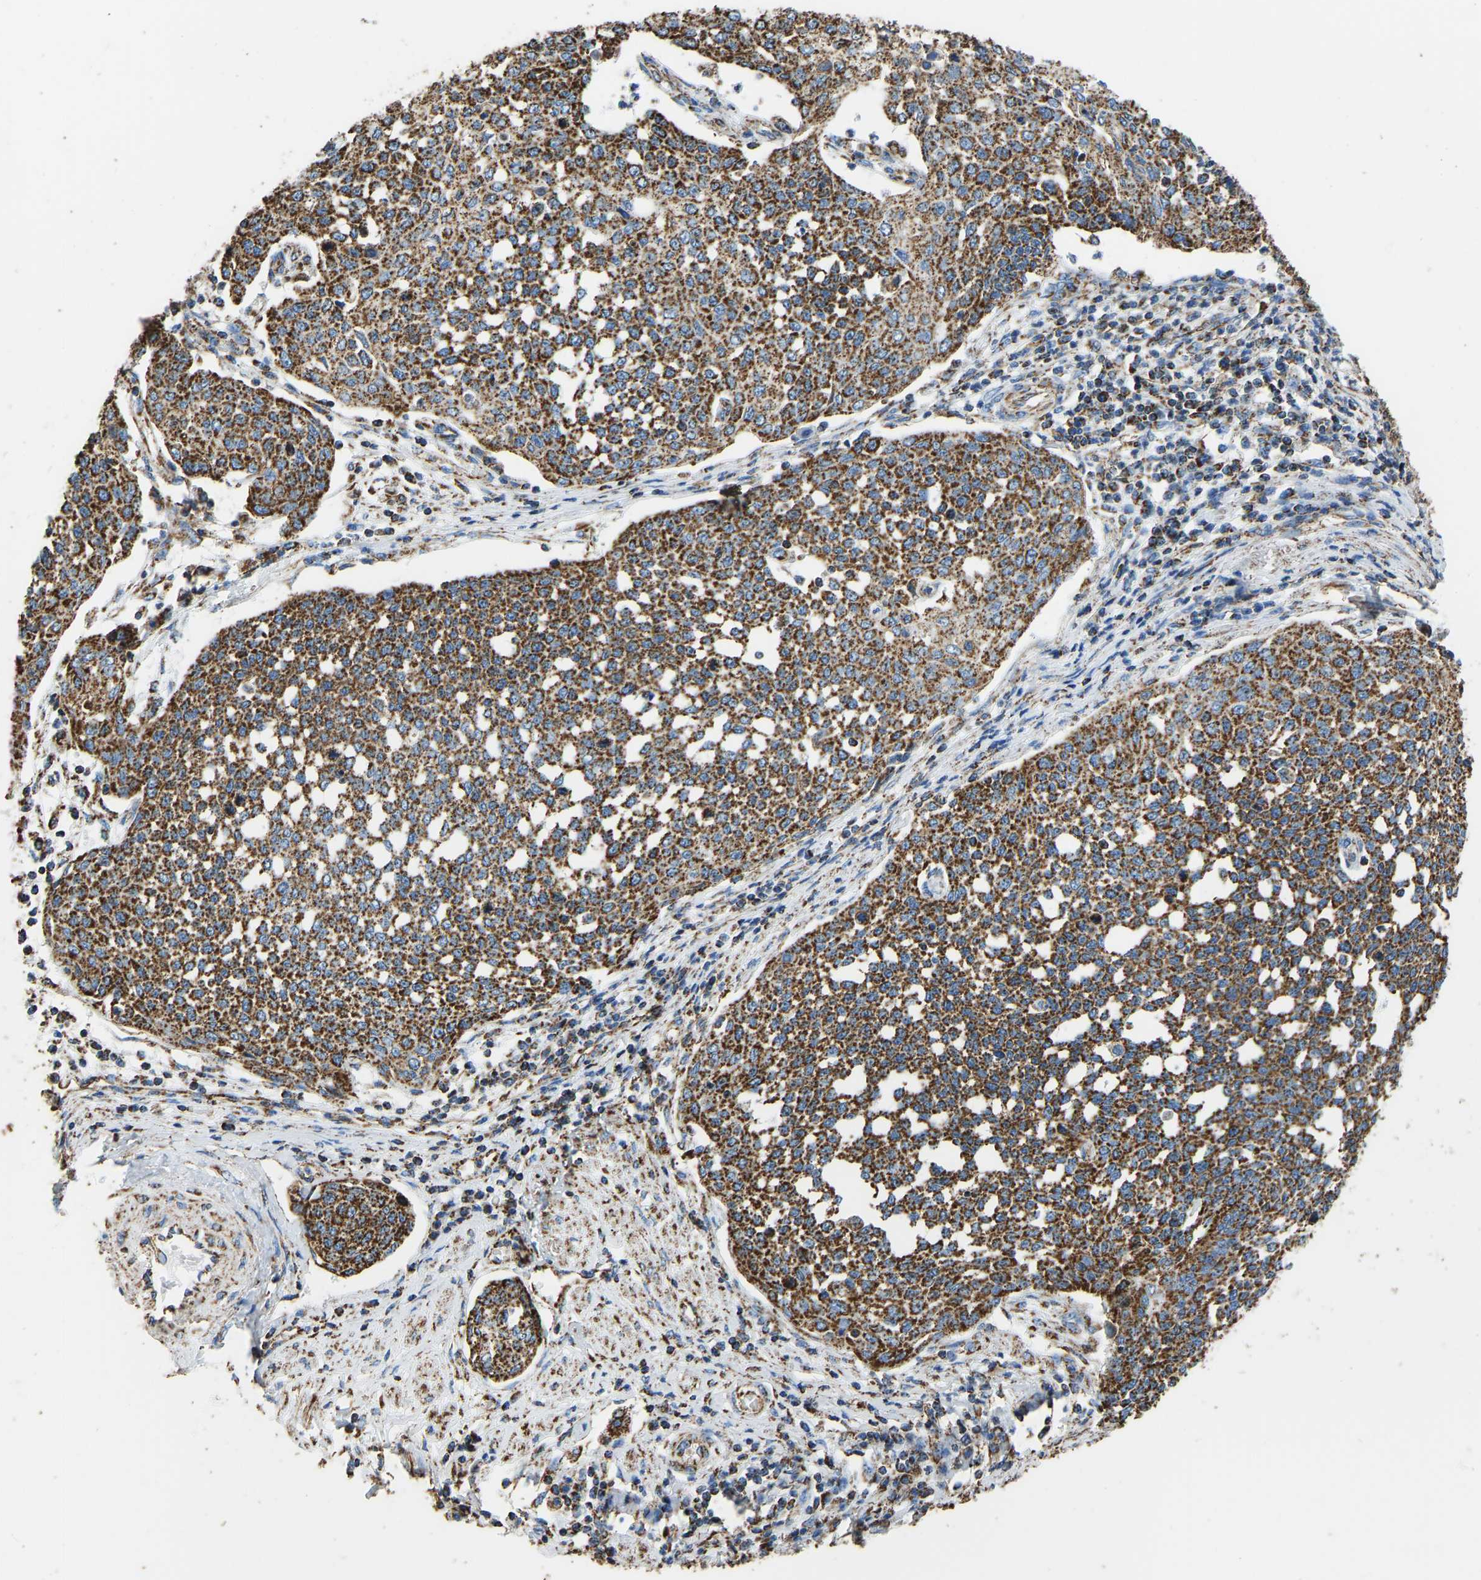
{"staining": {"intensity": "strong", "quantity": ">75%", "location": "cytoplasmic/membranous"}, "tissue": "cervical cancer", "cell_type": "Tumor cells", "image_type": "cancer", "snomed": [{"axis": "morphology", "description": "Squamous cell carcinoma, NOS"}, {"axis": "topography", "description": "Cervix"}], "caption": "About >75% of tumor cells in cervical squamous cell carcinoma show strong cytoplasmic/membranous protein expression as visualized by brown immunohistochemical staining.", "gene": "IRX6", "patient": {"sex": "female", "age": 34}}